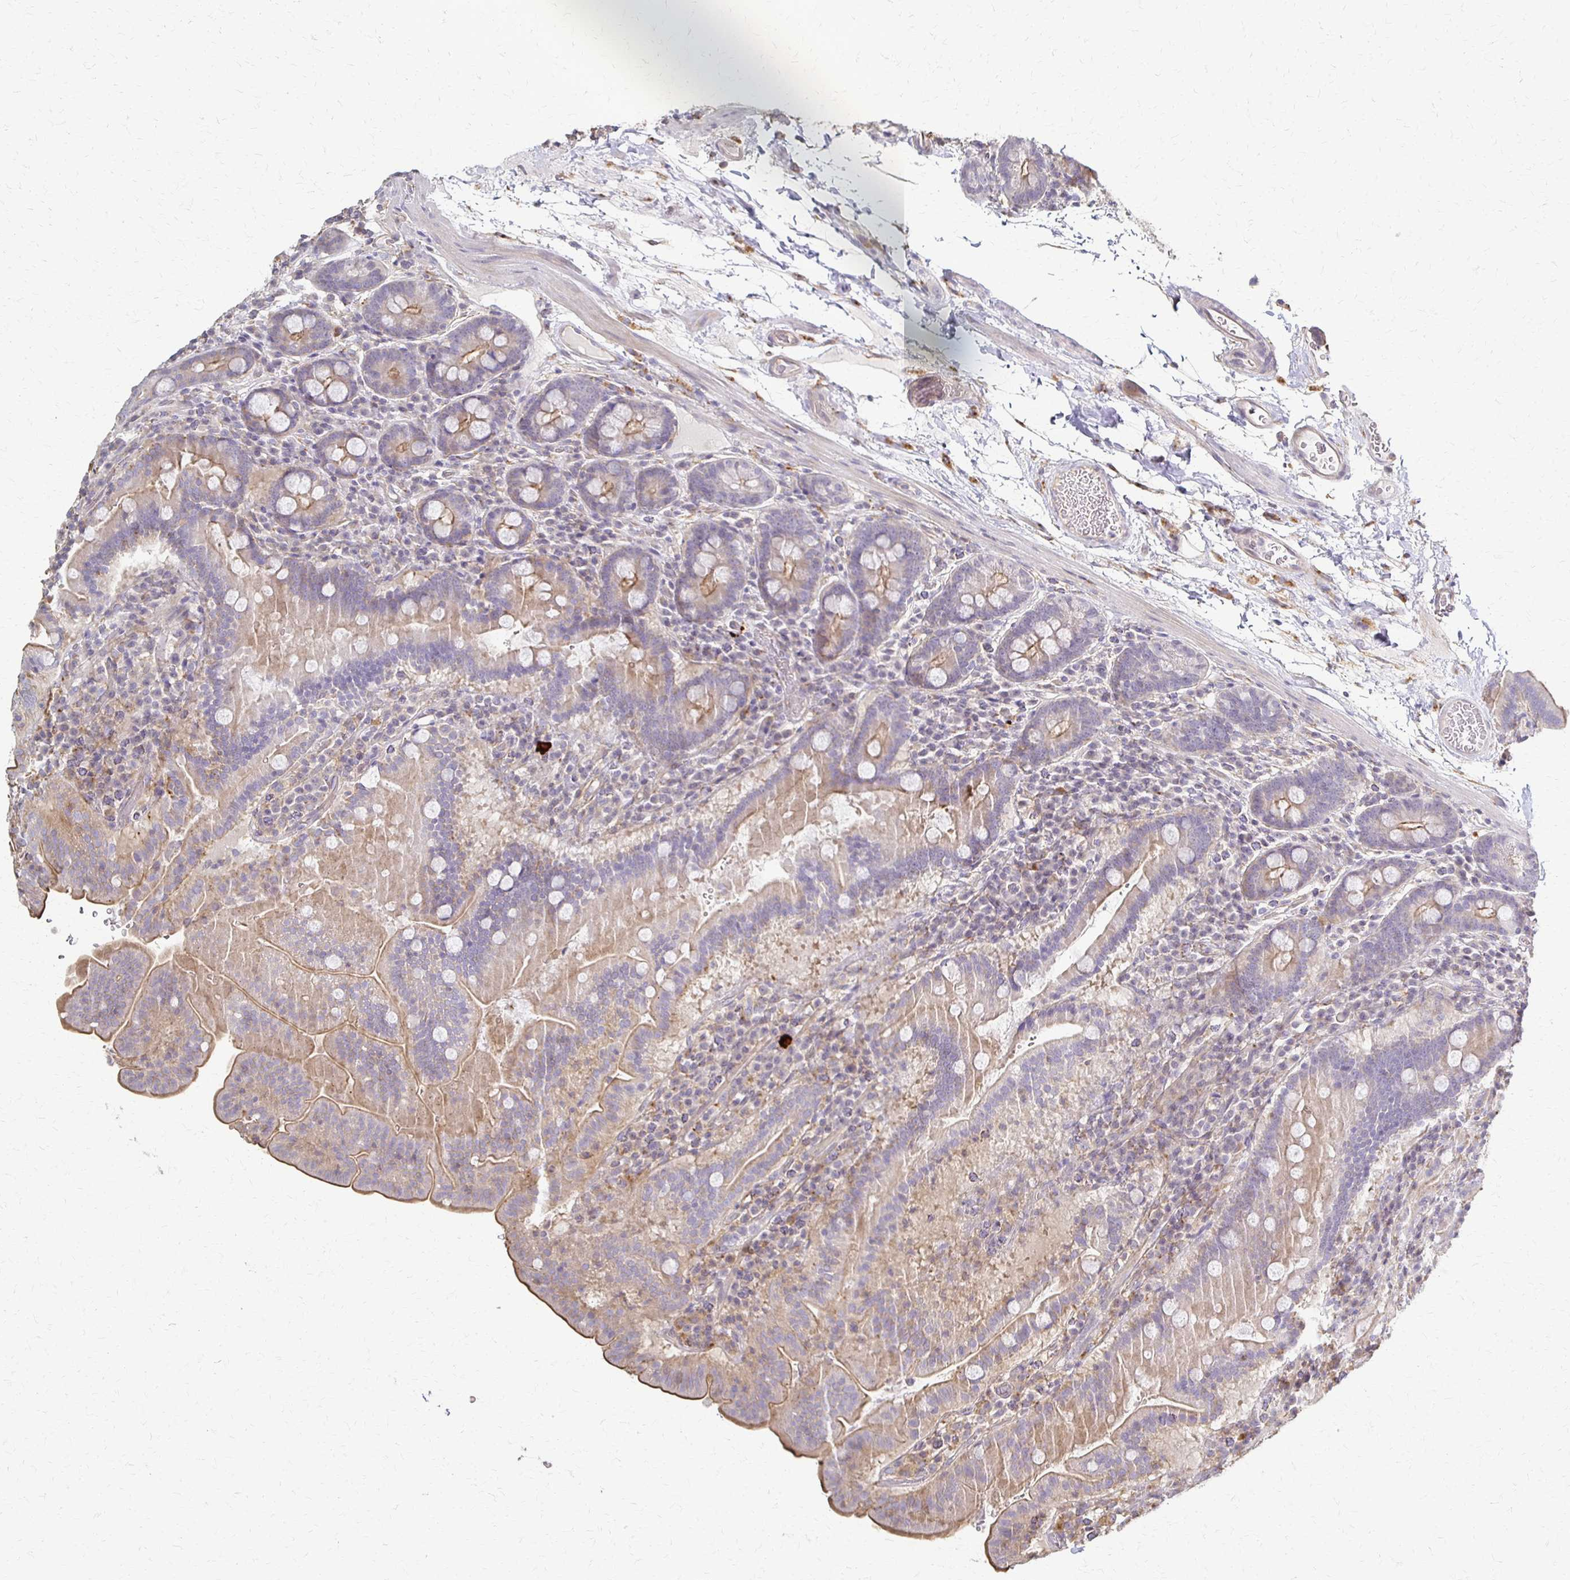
{"staining": {"intensity": "moderate", "quantity": "25%-75%", "location": "cytoplasmic/membranous"}, "tissue": "small intestine", "cell_type": "Glandular cells", "image_type": "normal", "snomed": [{"axis": "morphology", "description": "Normal tissue, NOS"}, {"axis": "topography", "description": "Small intestine"}], "caption": "Moderate cytoplasmic/membranous staining for a protein is seen in approximately 25%-75% of glandular cells of normal small intestine using IHC.", "gene": "C1QTNF7", "patient": {"sex": "male", "age": 26}}